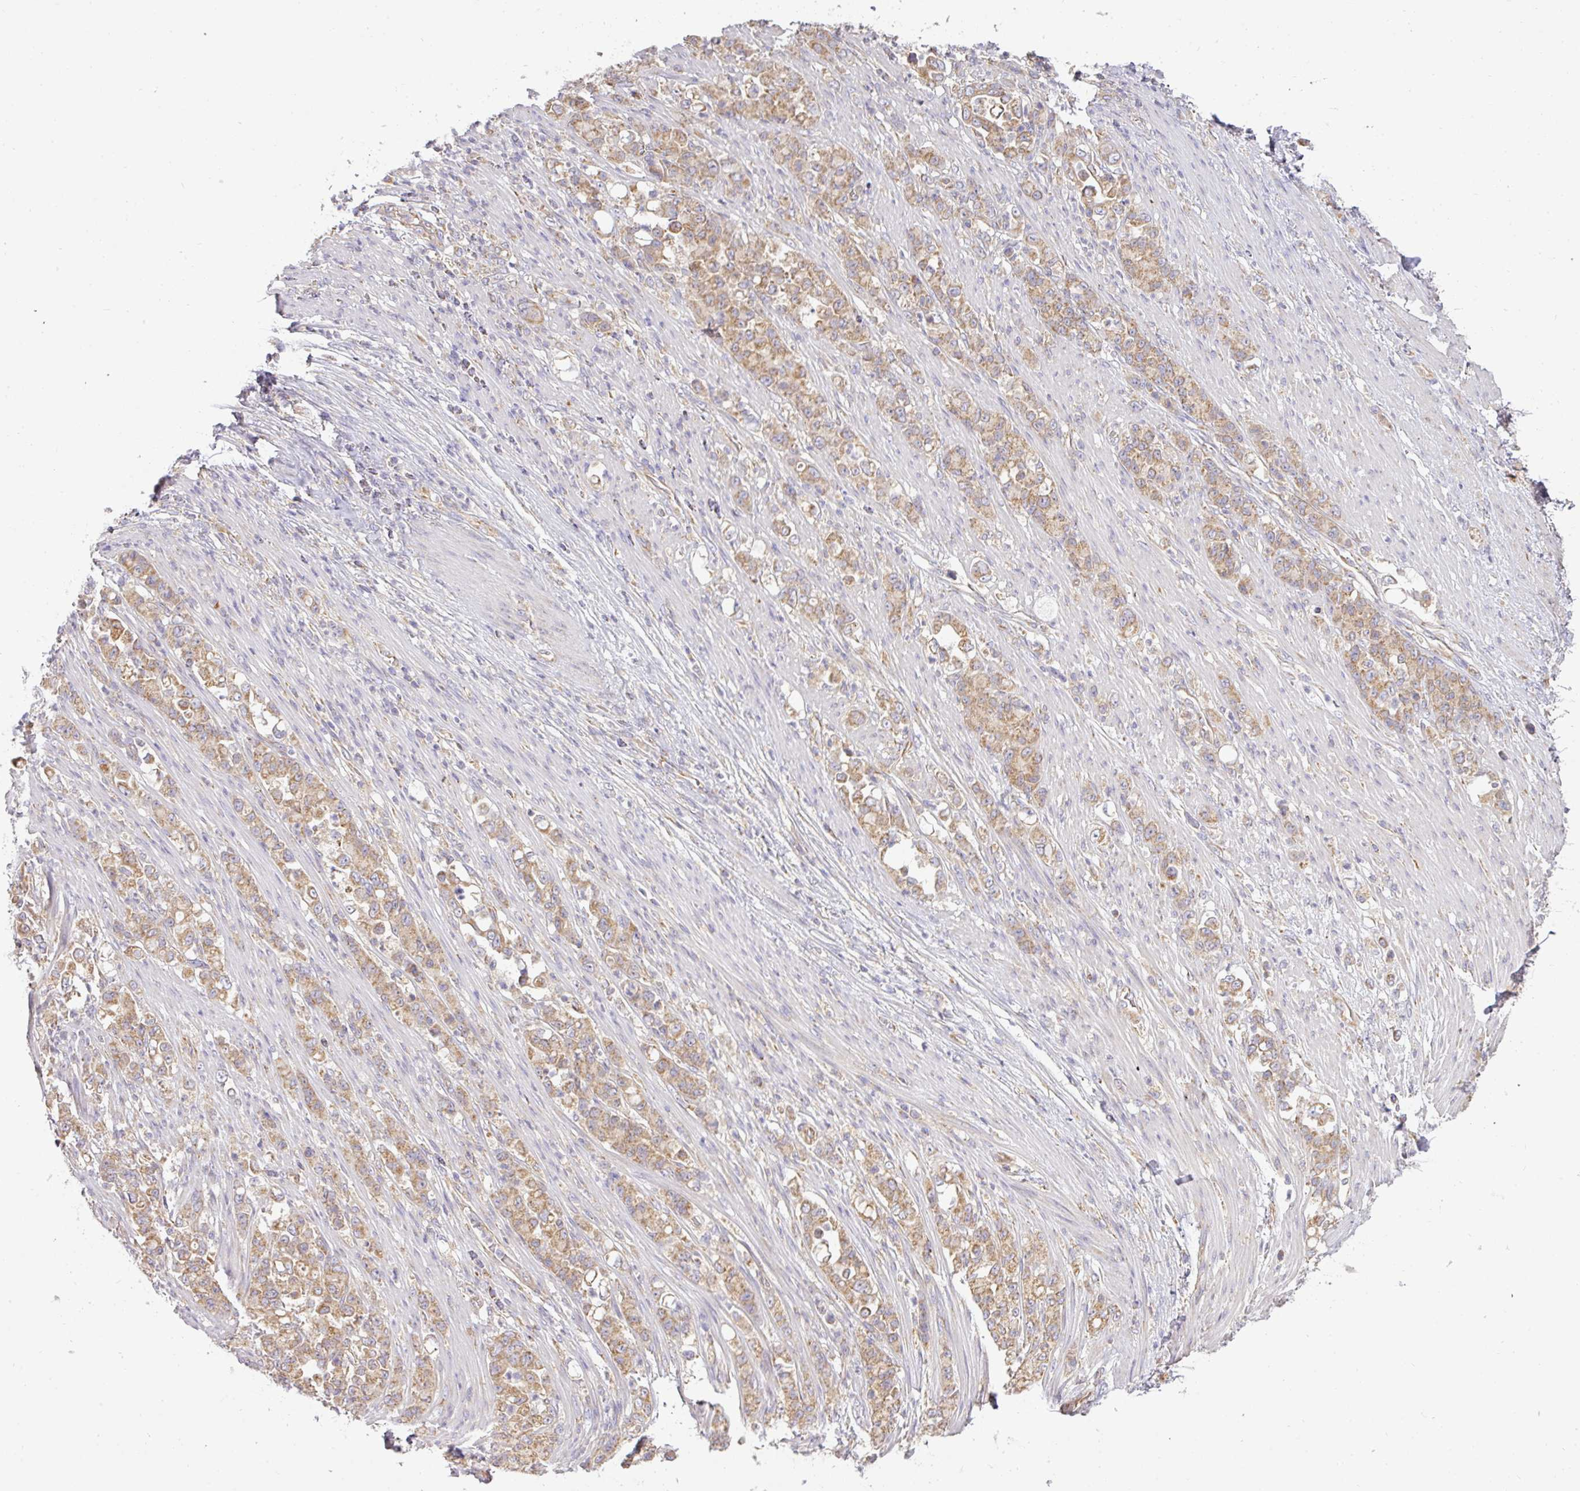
{"staining": {"intensity": "moderate", "quantity": ">75%", "location": "cytoplasmic/membranous"}, "tissue": "stomach cancer", "cell_type": "Tumor cells", "image_type": "cancer", "snomed": [{"axis": "morphology", "description": "Normal tissue, NOS"}, {"axis": "morphology", "description": "Adenocarcinoma, NOS"}, {"axis": "topography", "description": "Stomach"}], "caption": "Protein analysis of stomach adenocarcinoma tissue displays moderate cytoplasmic/membranous staining in approximately >75% of tumor cells.", "gene": "ZNF211", "patient": {"sex": "female", "age": 79}}